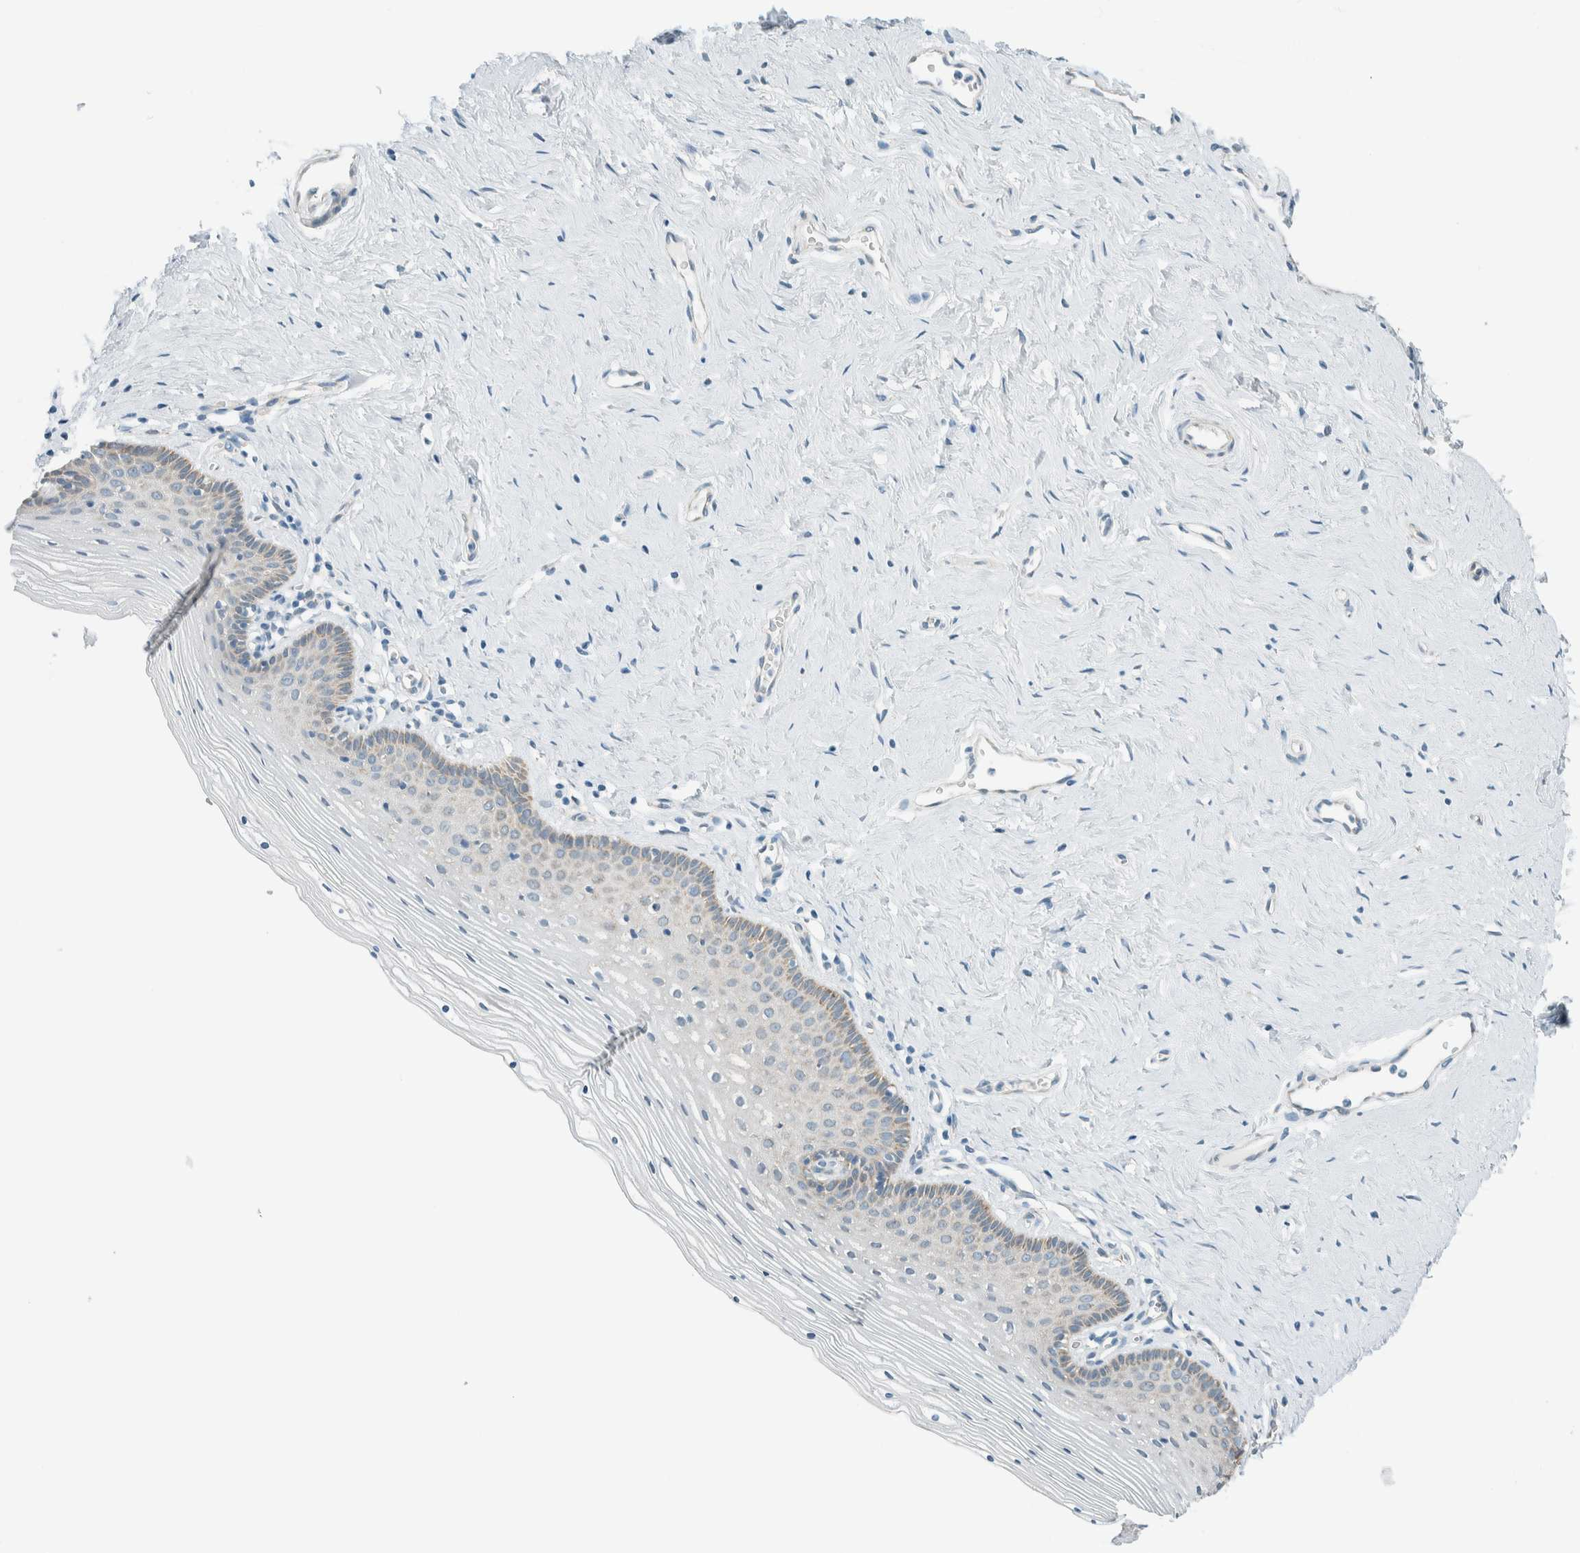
{"staining": {"intensity": "weak", "quantity": "<25%", "location": "cytoplasmic/membranous"}, "tissue": "vagina", "cell_type": "Squamous epithelial cells", "image_type": "normal", "snomed": [{"axis": "morphology", "description": "Normal tissue, NOS"}, {"axis": "topography", "description": "Vagina"}], "caption": "Vagina stained for a protein using immunohistochemistry (IHC) demonstrates no positivity squamous epithelial cells.", "gene": "ALDH7A1", "patient": {"sex": "female", "age": 32}}